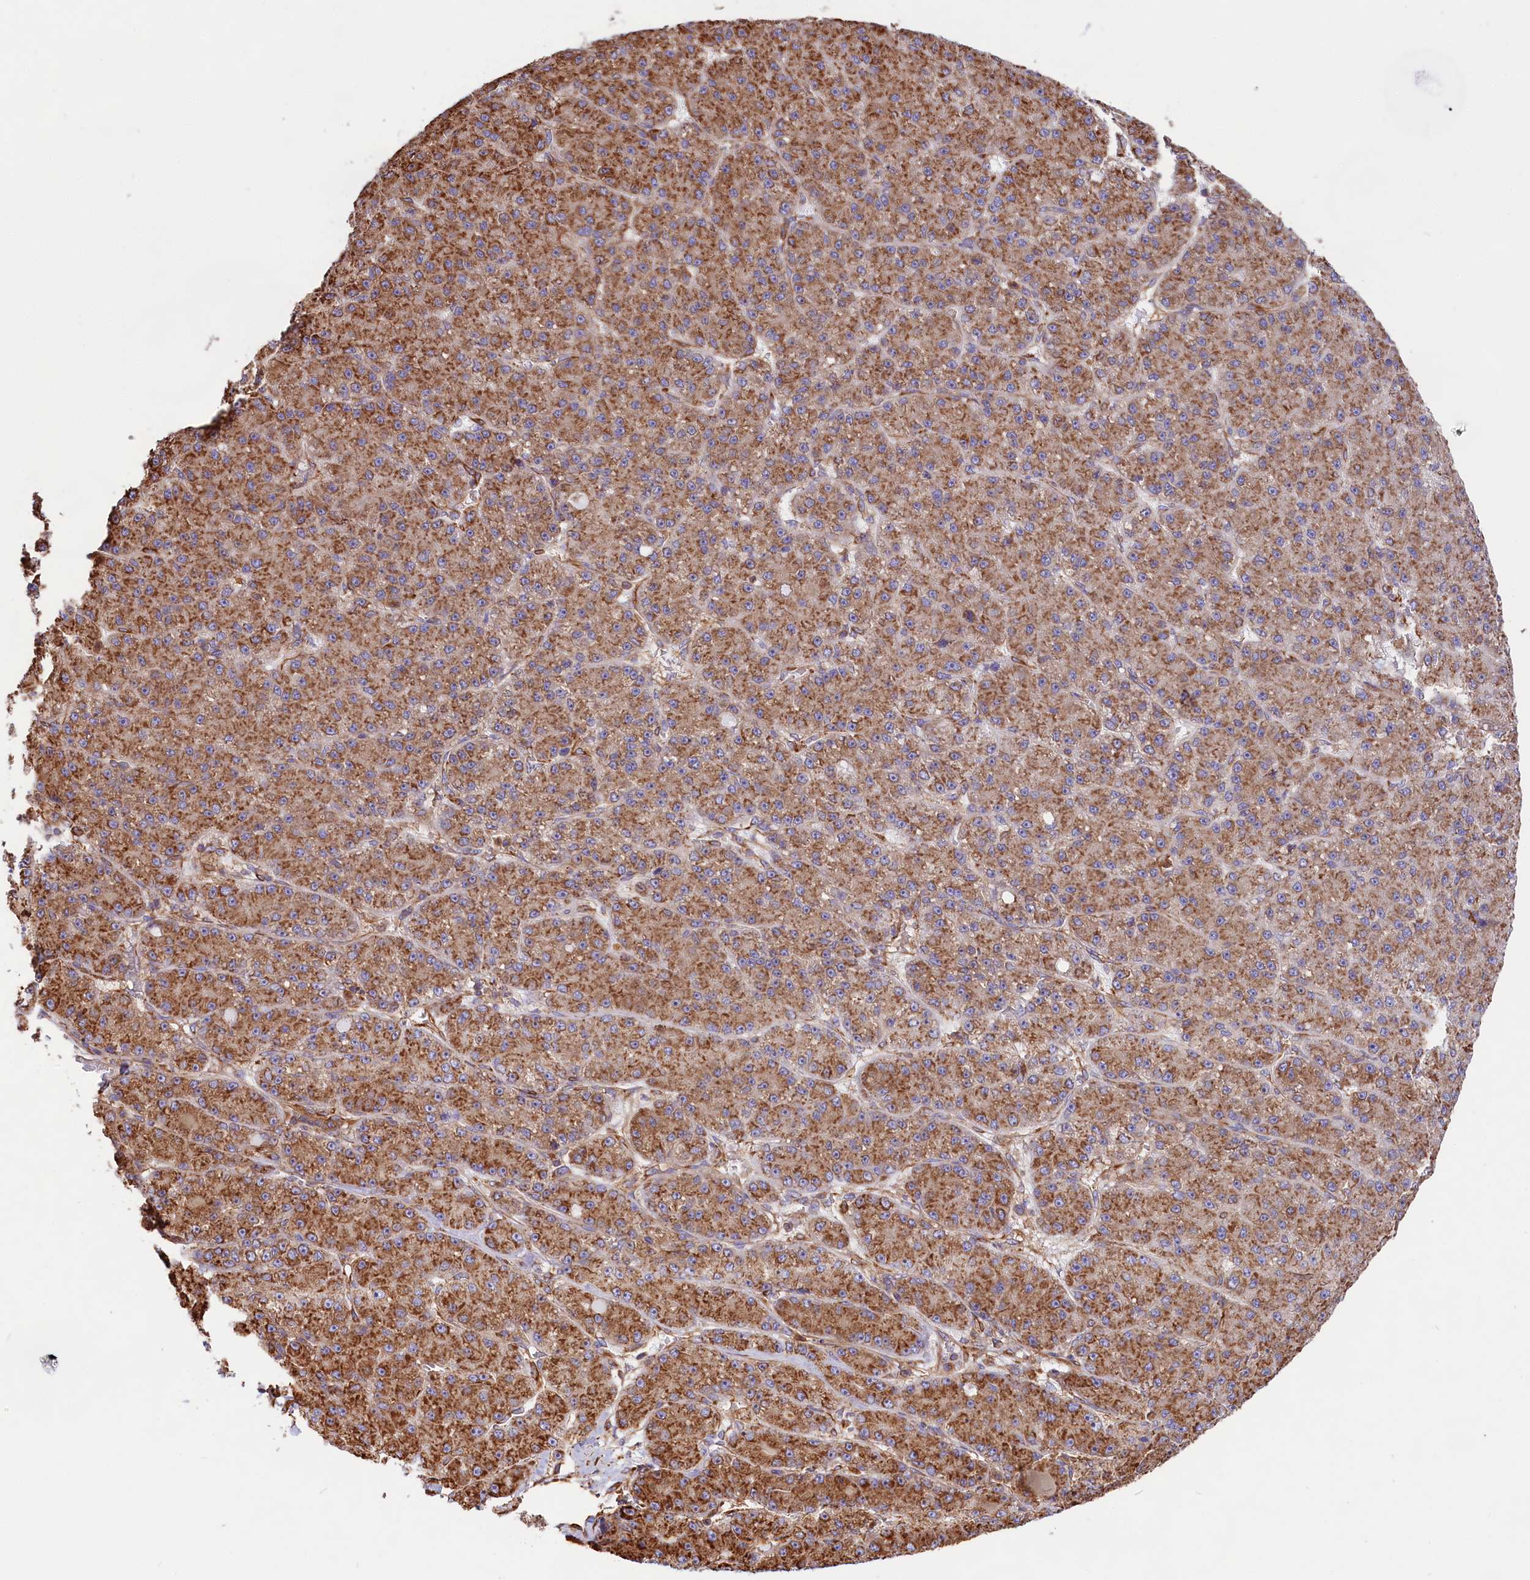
{"staining": {"intensity": "moderate", "quantity": ">75%", "location": "cytoplasmic/membranous"}, "tissue": "liver cancer", "cell_type": "Tumor cells", "image_type": "cancer", "snomed": [{"axis": "morphology", "description": "Carcinoma, Hepatocellular, NOS"}, {"axis": "topography", "description": "Liver"}], "caption": "Protein staining of liver cancer (hepatocellular carcinoma) tissue demonstrates moderate cytoplasmic/membranous positivity in about >75% of tumor cells. (brown staining indicates protein expression, while blue staining denotes nuclei).", "gene": "GYS1", "patient": {"sex": "male", "age": 67}}